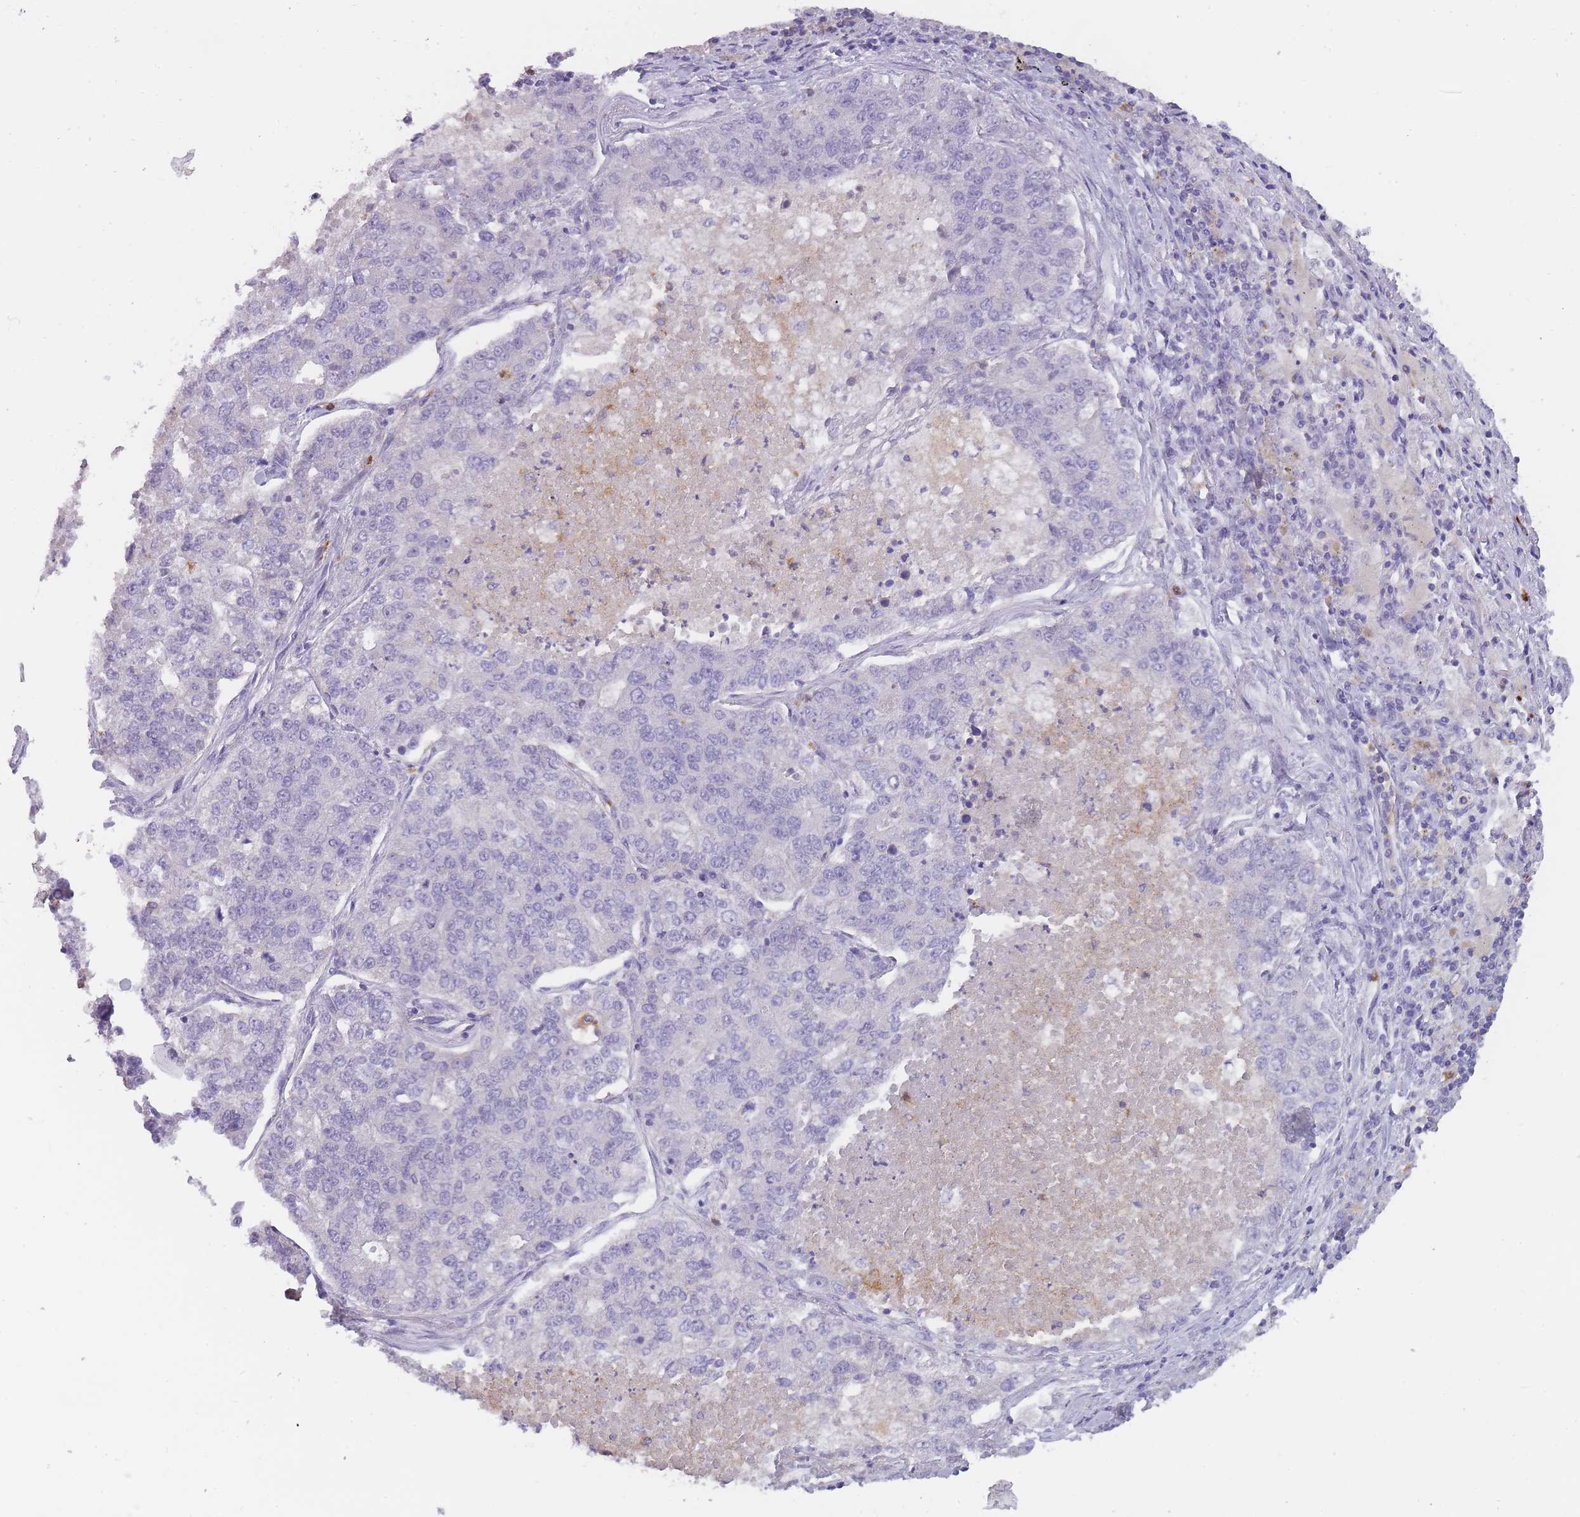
{"staining": {"intensity": "negative", "quantity": "none", "location": "none"}, "tissue": "lung cancer", "cell_type": "Tumor cells", "image_type": "cancer", "snomed": [{"axis": "morphology", "description": "Adenocarcinoma, NOS"}, {"axis": "topography", "description": "Lung"}], "caption": "There is no significant expression in tumor cells of lung adenocarcinoma.", "gene": "CR1L", "patient": {"sex": "male", "age": 49}}